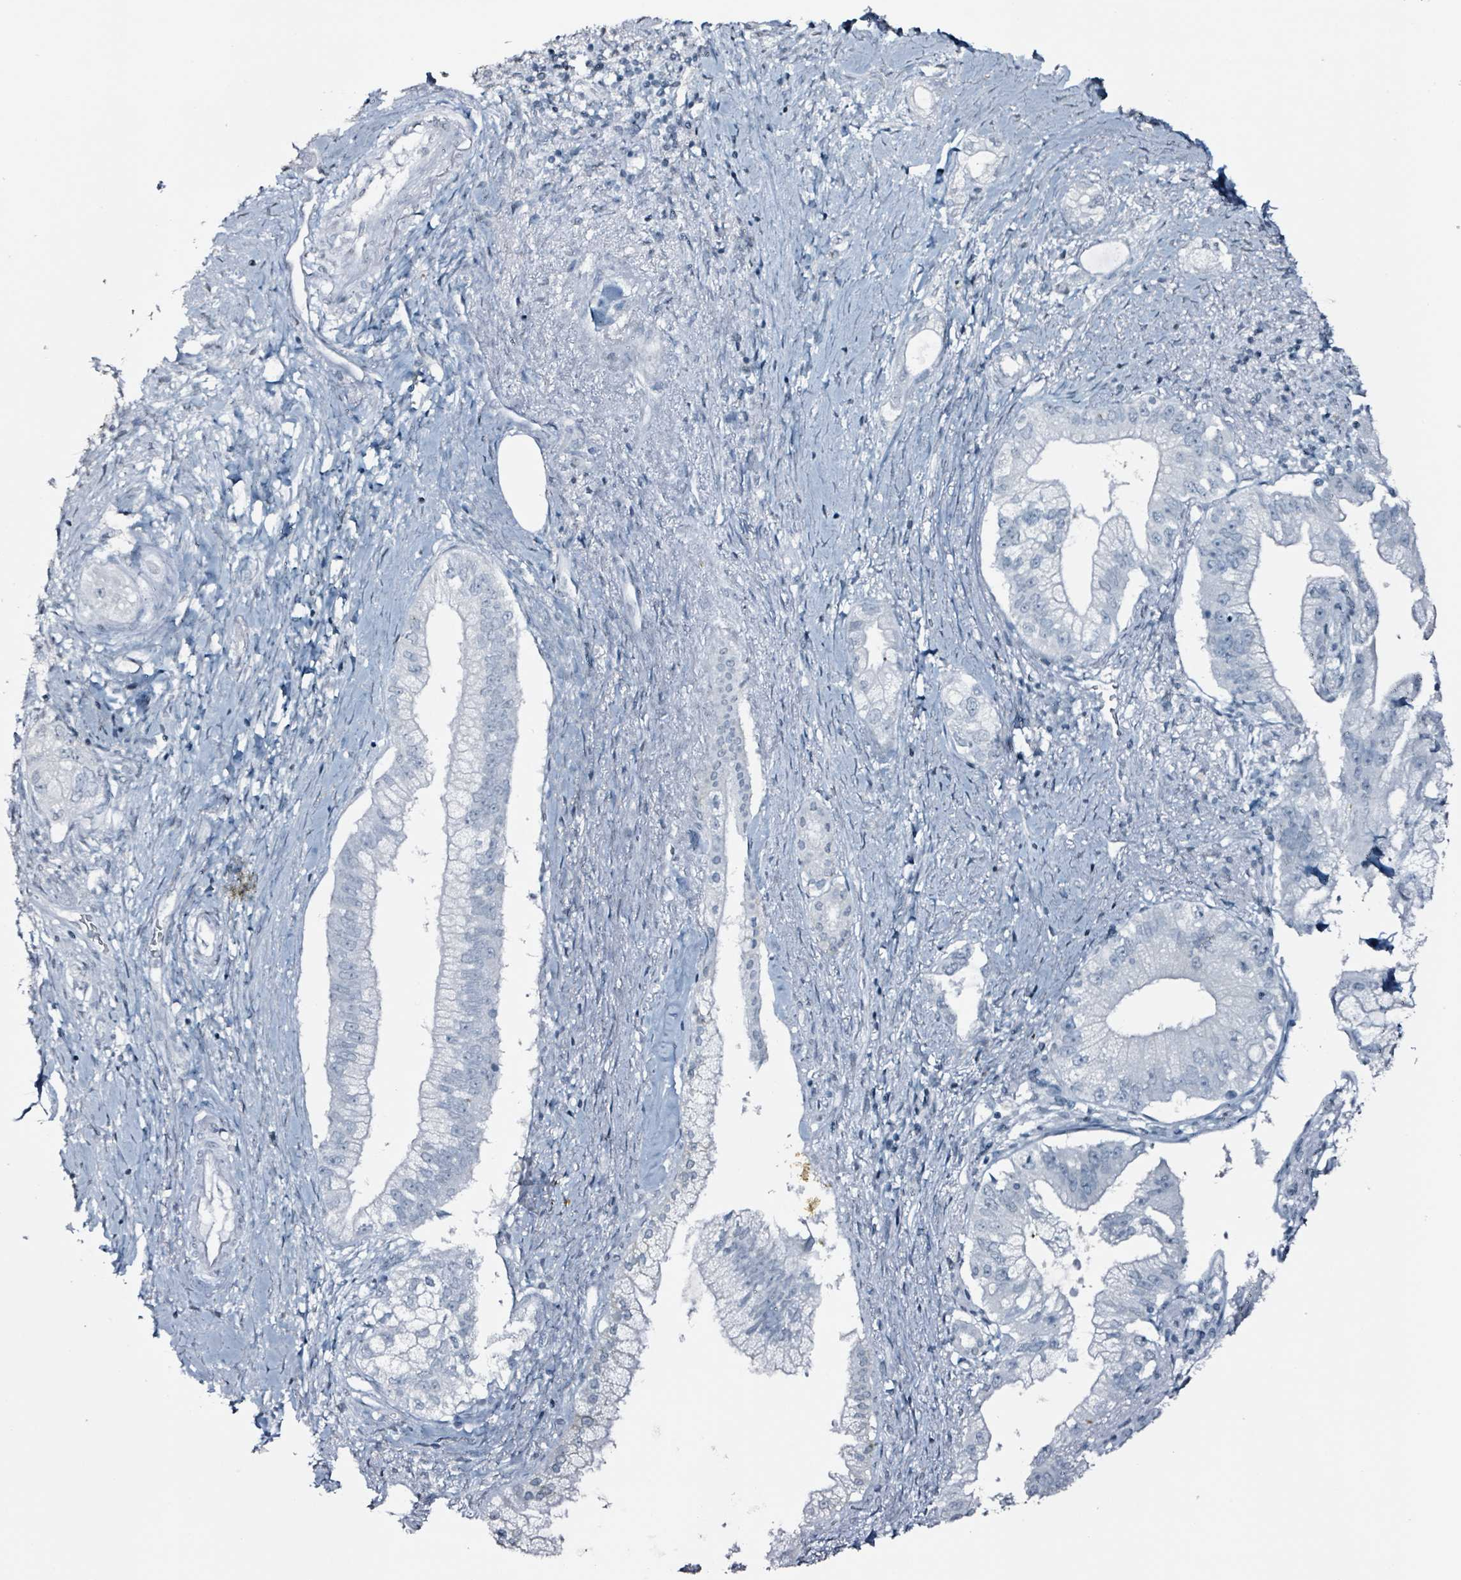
{"staining": {"intensity": "negative", "quantity": "none", "location": "none"}, "tissue": "pancreatic cancer", "cell_type": "Tumor cells", "image_type": "cancer", "snomed": [{"axis": "morphology", "description": "Adenocarcinoma, NOS"}, {"axis": "topography", "description": "Pancreas"}], "caption": "This is a photomicrograph of immunohistochemistry staining of adenocarcinoma (pancreatic), which shows no expression in tumor cells. (Immunohistochemistry, brightfield microscopy, high magnification).", "gene": "CA9", "patient": {"sex": "male", "age": 70}}